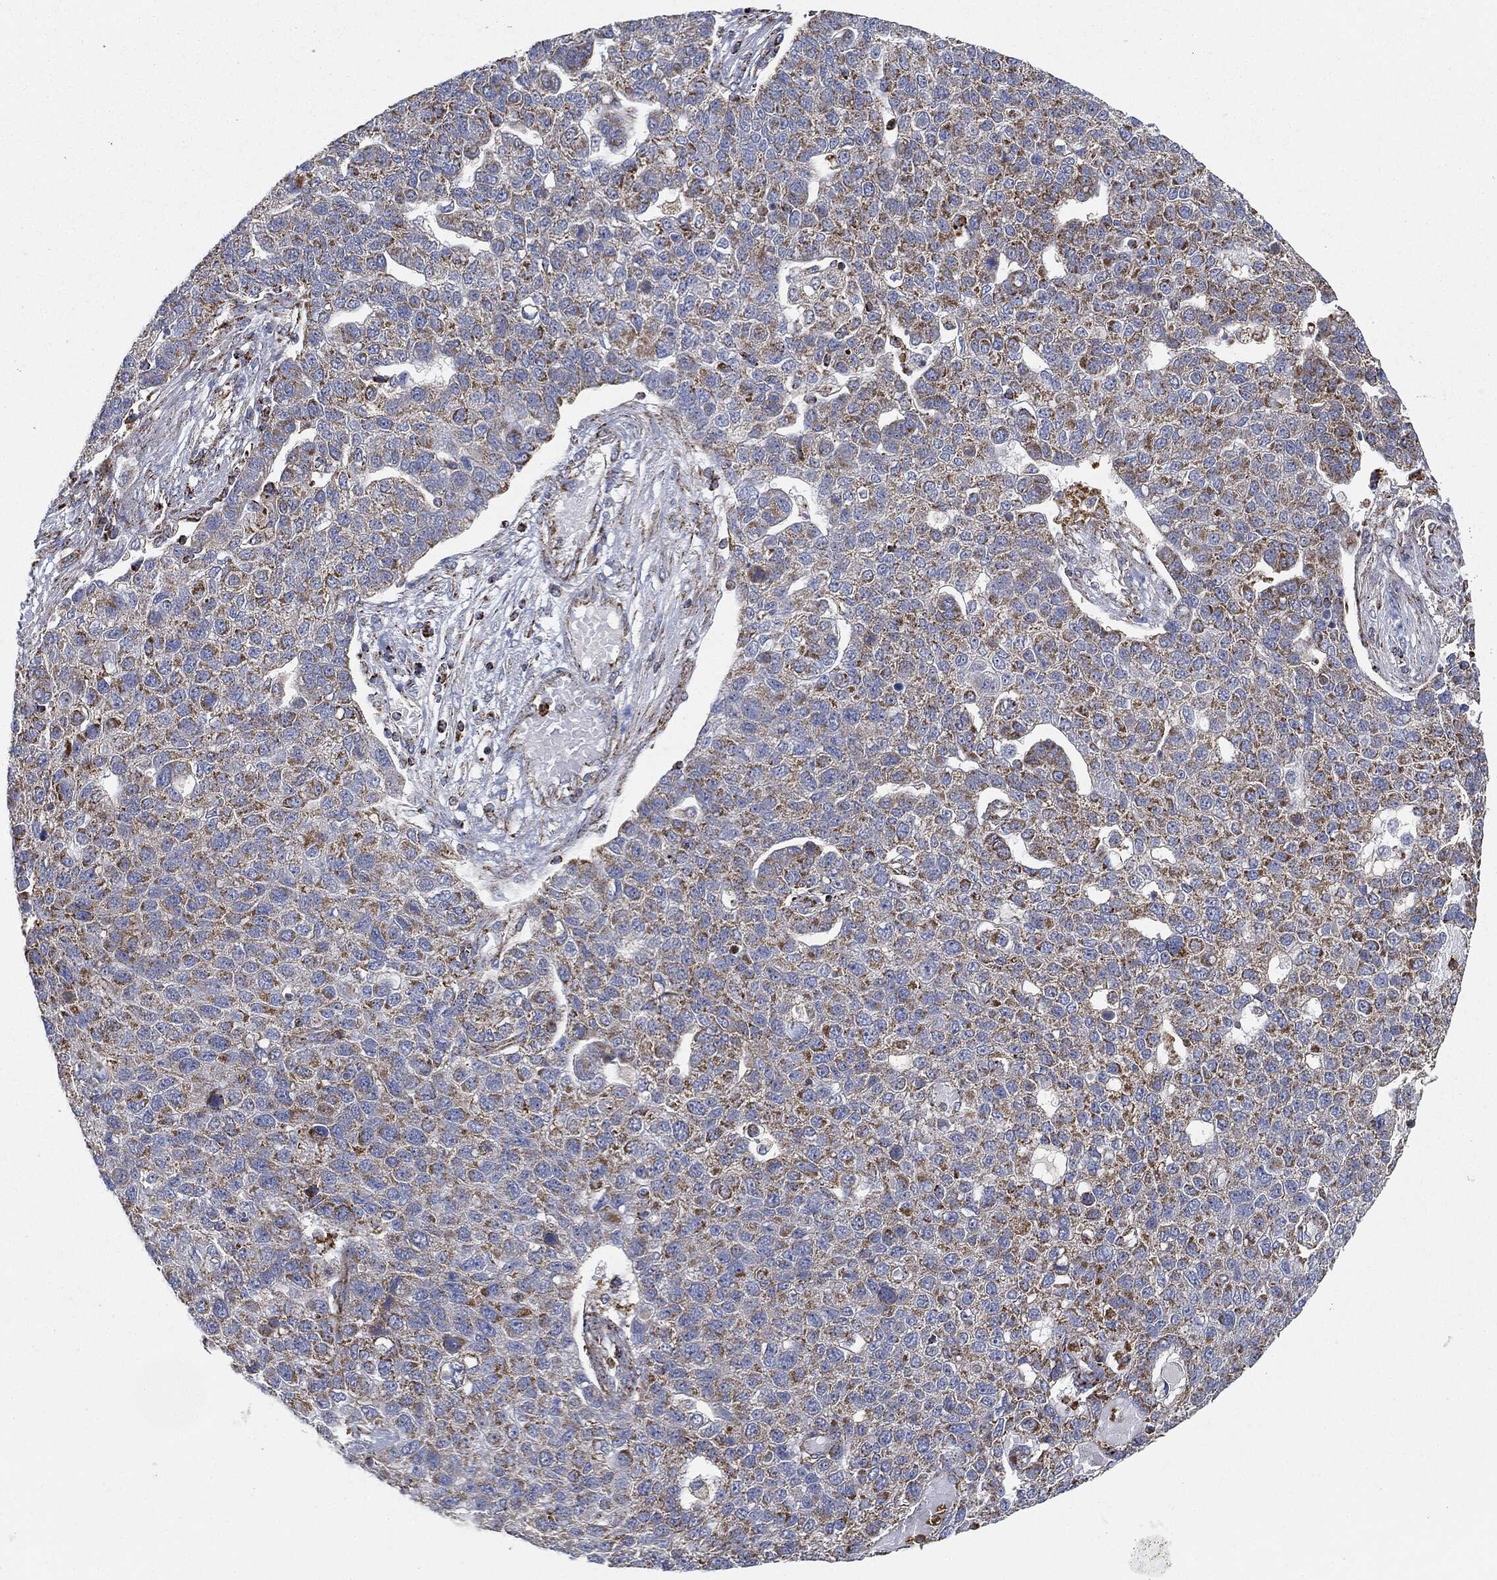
{"staining": {"intensity": "moderate", "quantity": "25%-75%", "location": "cytoplasmic/membranous"}, "tissue": "pancreatic cancer", "cell_type": "Tumor cells", "image_type": "cancer", "snomed": [{"axis": "morphology", "description": "Adenocarcinoma, NOS"}, {"axis": "topography", "description": "Pancreas"}], "caption": "Human adenocarcinoma (pancreatic) stained with a protein marker shows moderate staining in tumor cells.", "gene": "CAPN15", "patient": {"sex": "female", "age": 61}}